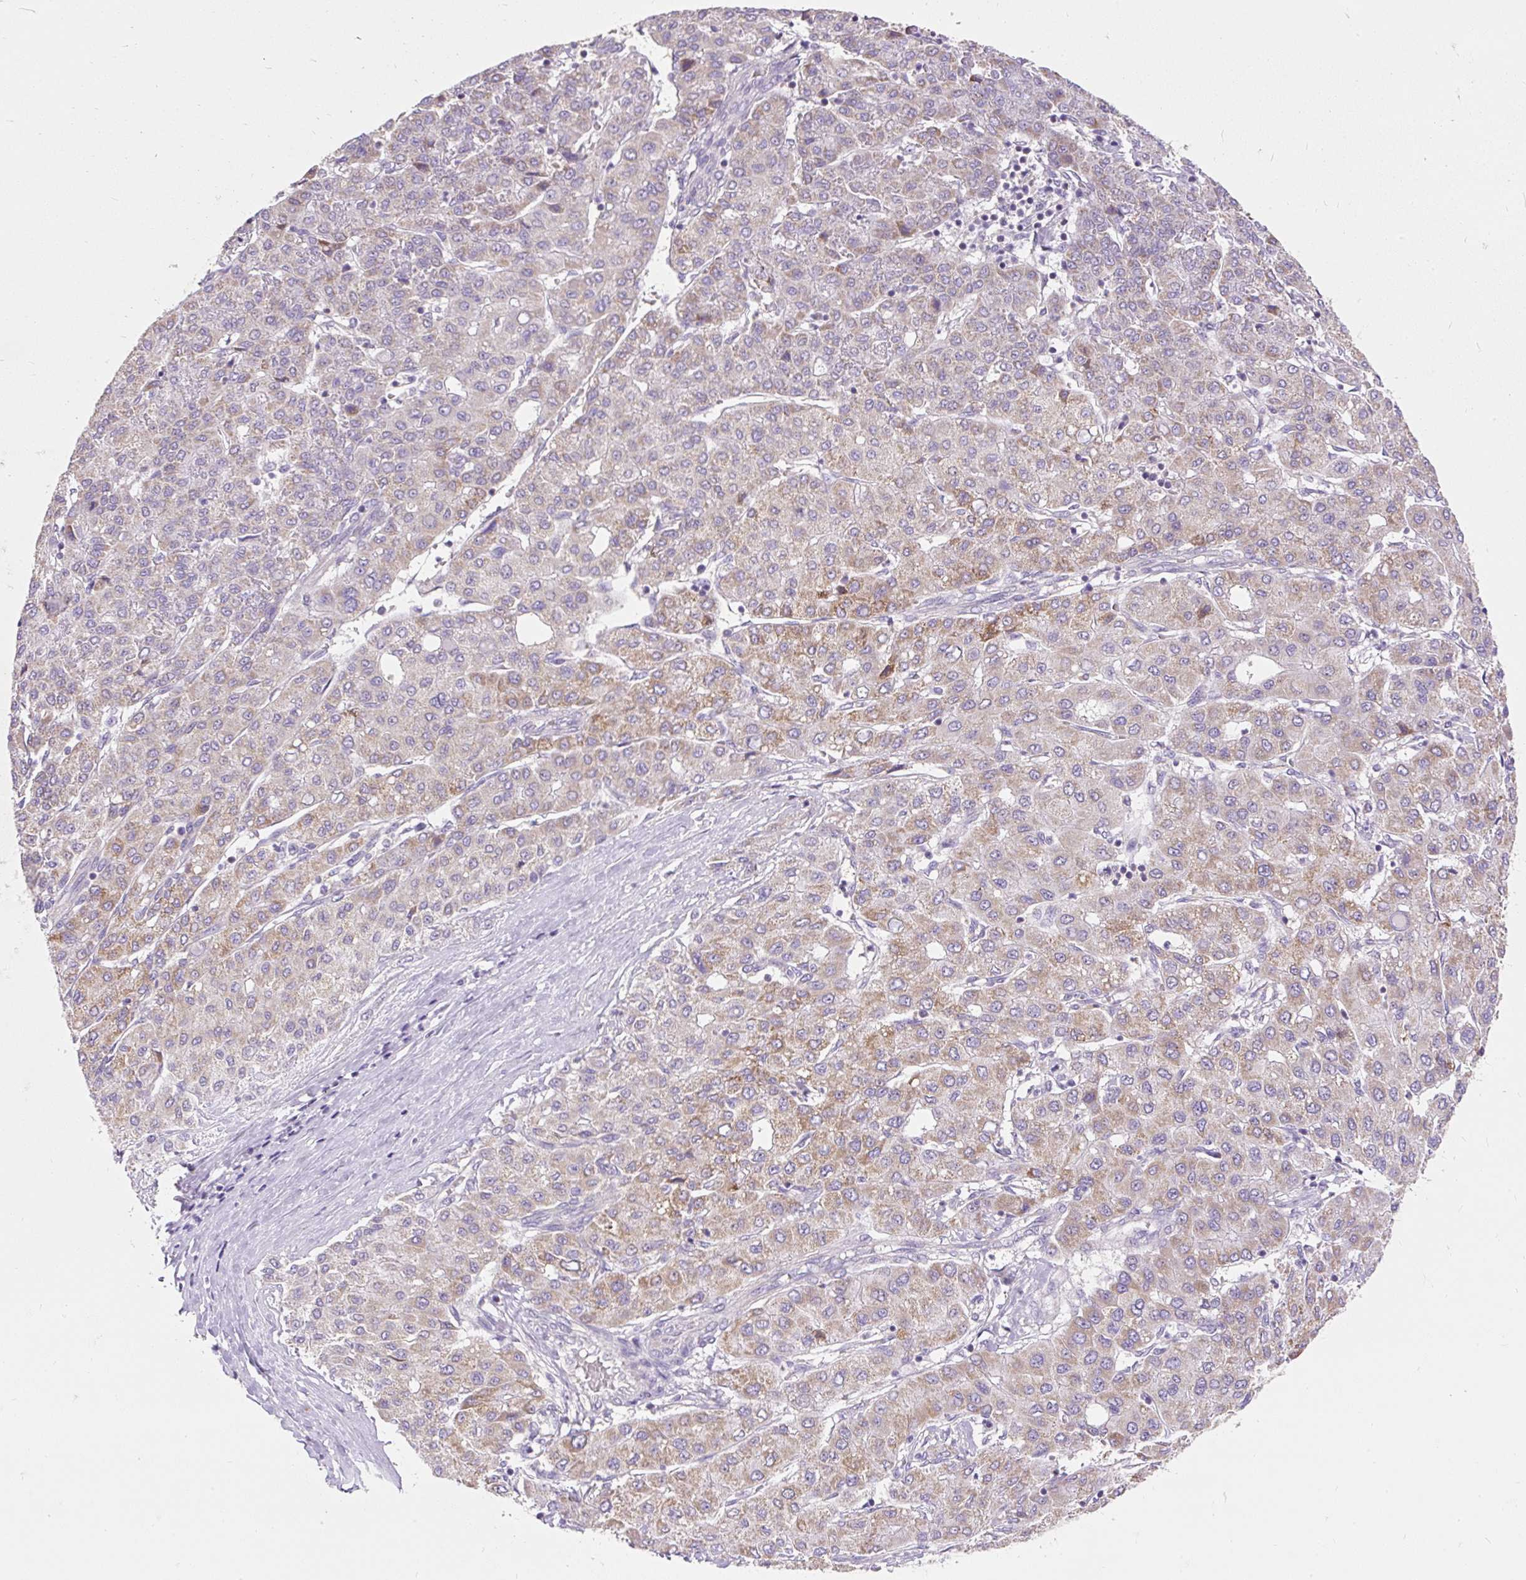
{"staining": {"intensity": "weak", "quantity": ">75%", "location": "cytoplasmic/membranous"}, "tissue": "liver cancer", "cell_type": "Tumor cells", "image_type": "cancer", "snomed": [{"axis": "morphology", "description": "Carcinoma, Hepatocellular, NOS"}, {"axis": "topography", "description": "Liver"}], "caption": "The immunohistochemical stain shows weak cytoplasmic/membranous staining in tumor cells of liver cancer tissue.", "gene": "PMAIP1", "patient": {"sex": "male", "age": 65}}